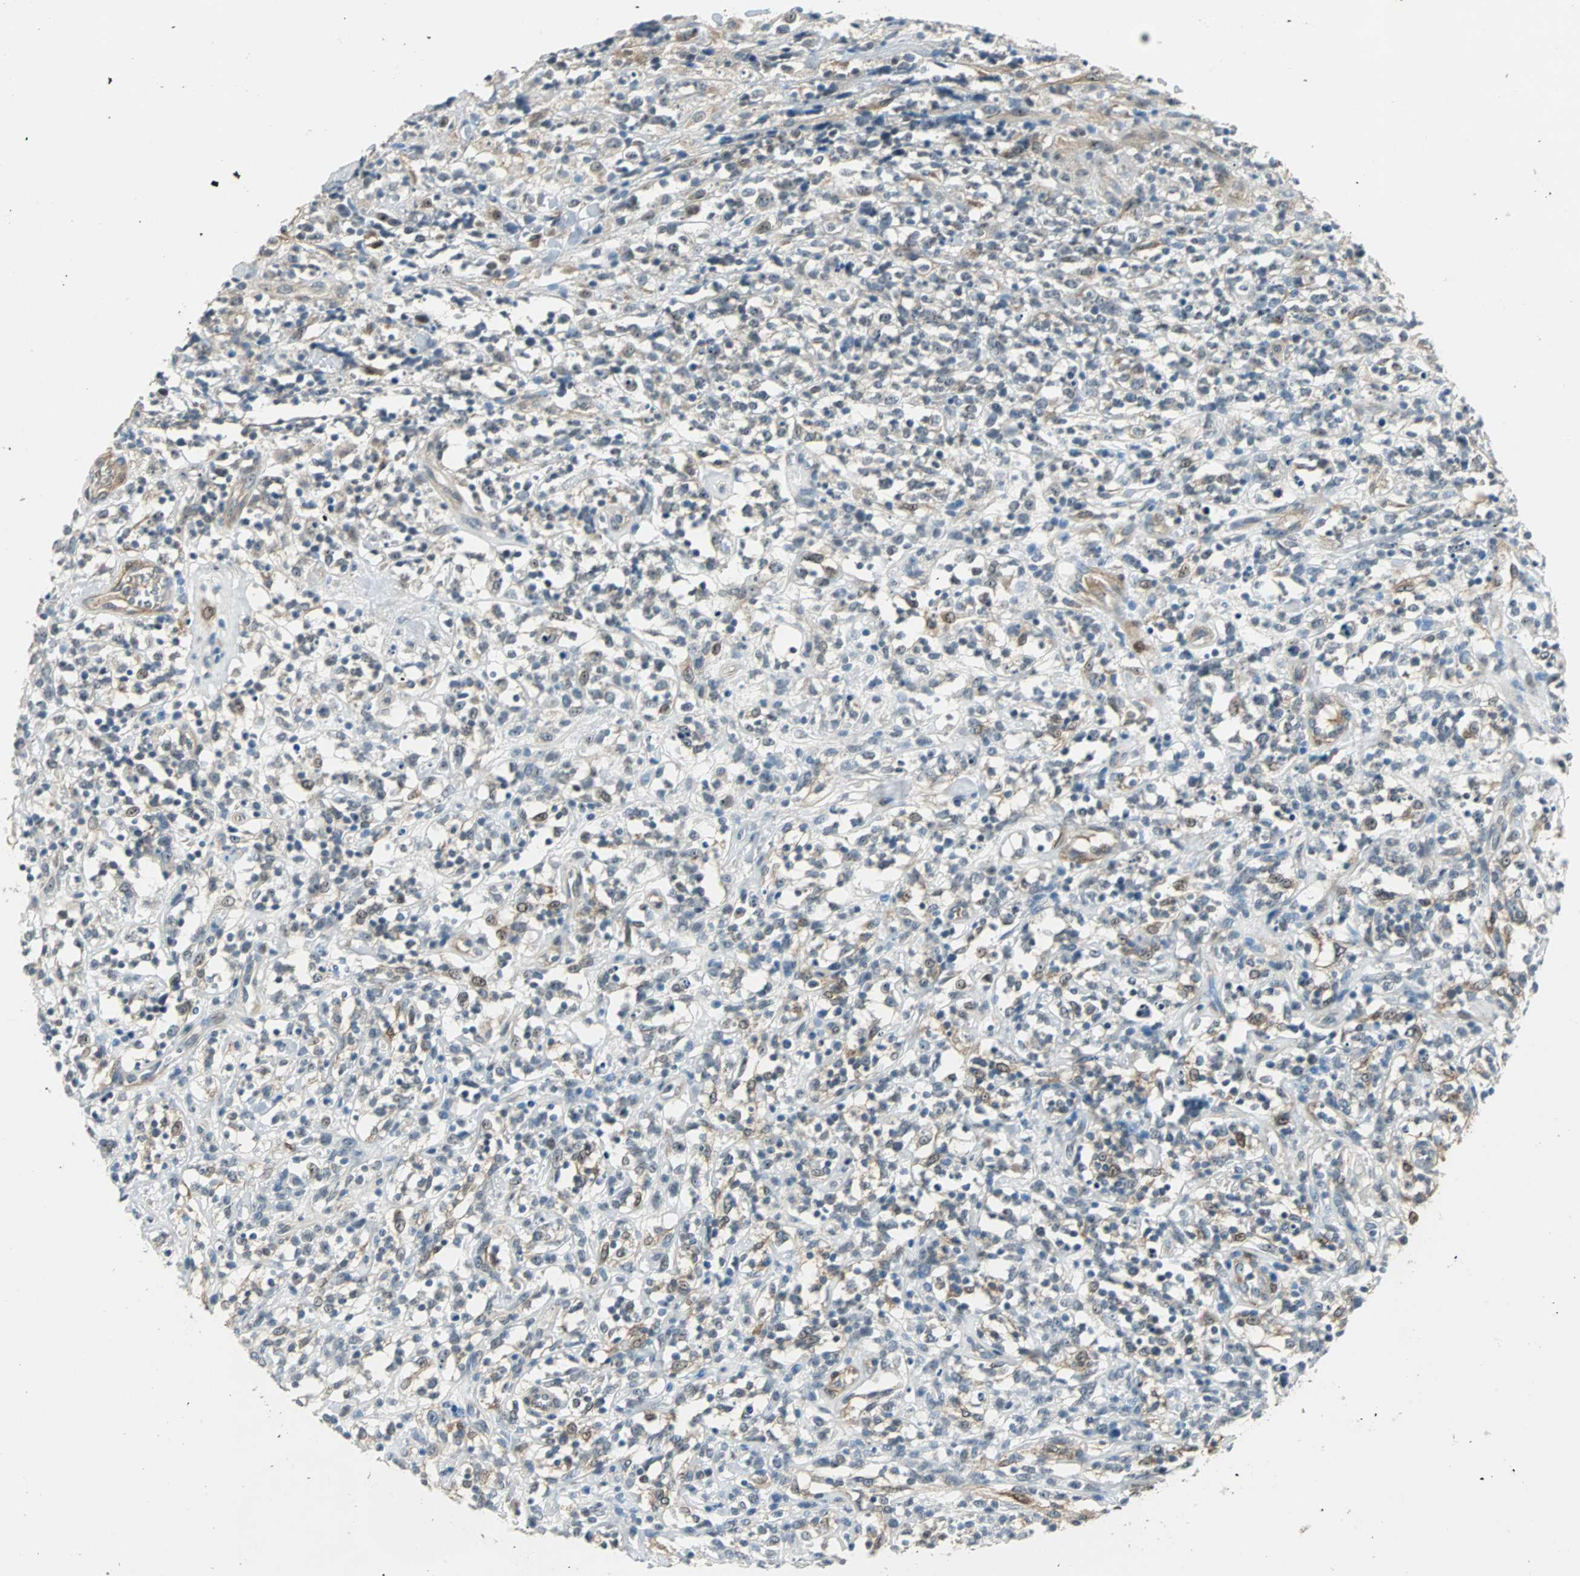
{"staining": {"intensity": "negative", "quantity": "none", "location": "none"}, "tissue": "lymphoma", "cell_type": "Tumor cells", "image_type": "cancer", "snomed": [{"axis": "morphology", "description": "Malignant lymphoma, non-Hodgkin's type, High grade"}, {"axis": "topography", "description": "Lymph node"}], "caption": "The micrograph reveals no significant positivity in tumor cells of malignant lymphoma, non-Hodgkin's type (high-grade).", "gene": "FHL2", "patient": {"sex": "female", "age": 73}}